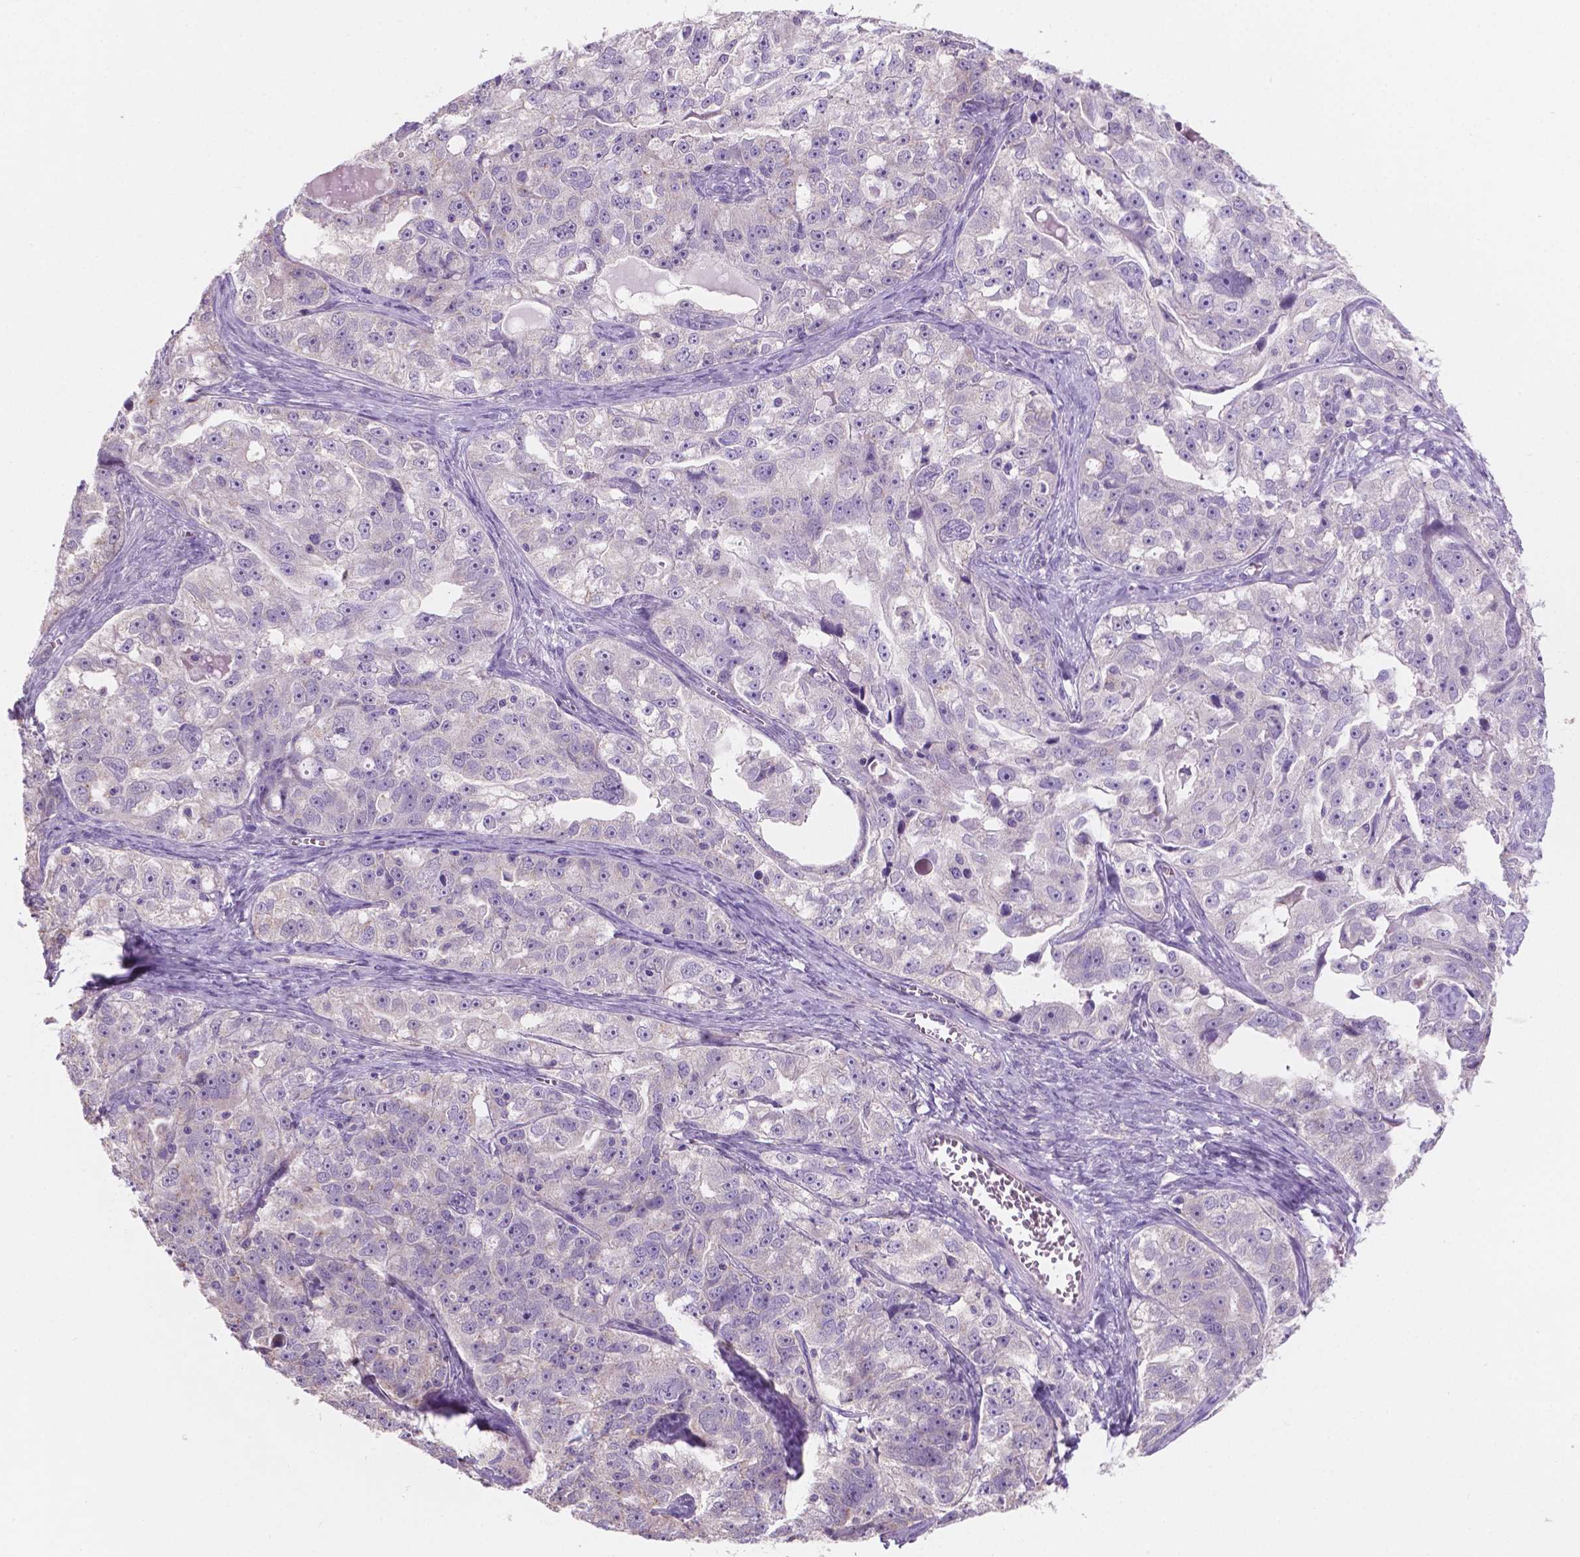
{"staining": {"intensity": "negative", "quantity": "none", "location": "none"}, "tissue": "ovarian cancer", "cell_type": "Tumor cells", "image_type": "cancer", "snomed": [{"axis": "morphology", "description": "Cystadenocarcinoma, serous, NOS"}, {"axis": "topography", "description": "Ovary"}], "caption": "Tumor cells are negative for protein expression in human ovarian cancer.", "gene": "SBSN", "patient": {"sex": "female", "age": 51}}